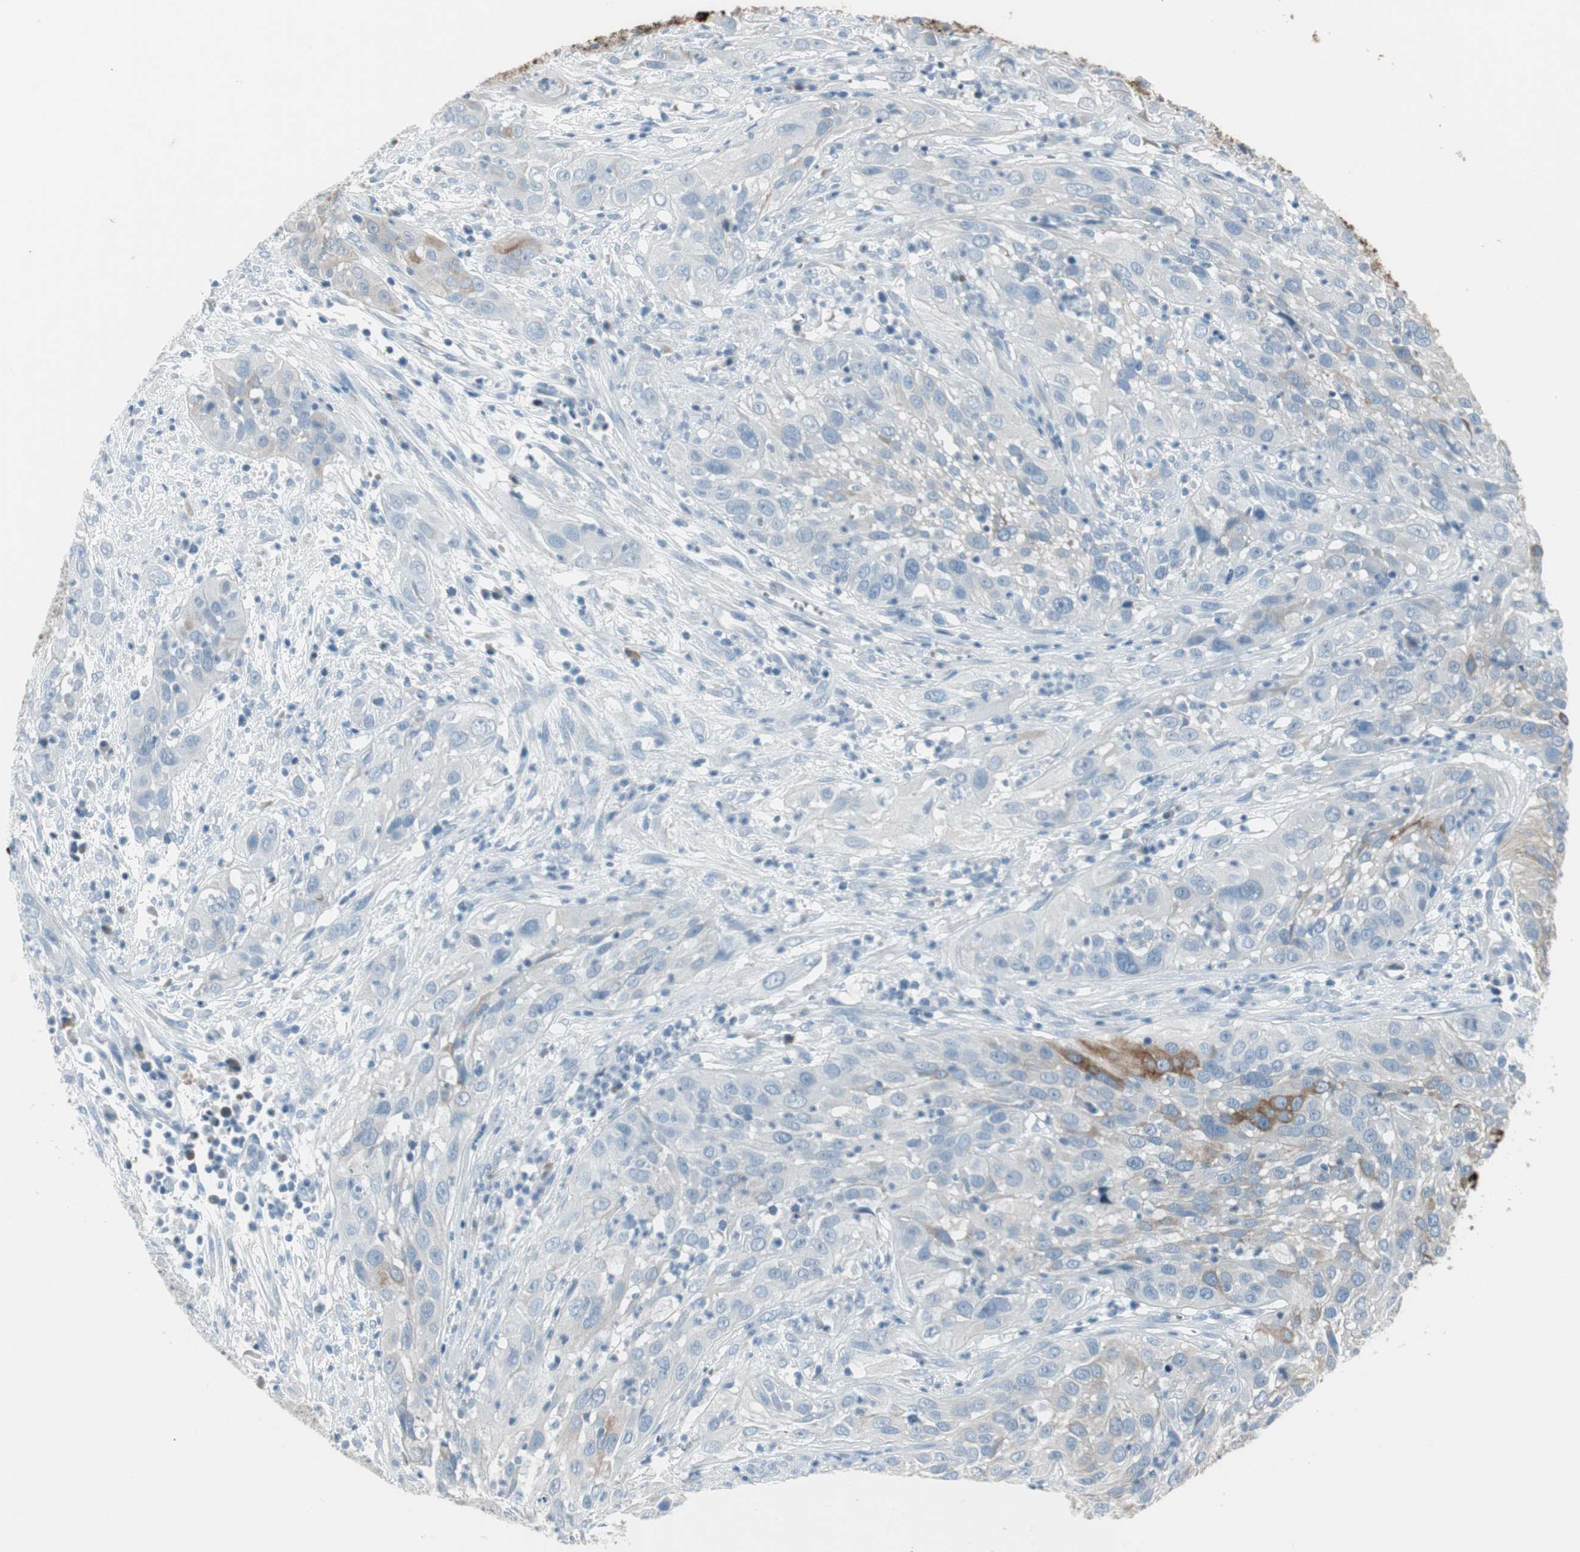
{"staining": {"intensity": "moderate", "quantity": "<25%", "location": "cytoplasmic/membranous"}, "tissue": "cervical cancer", "cell_type": "Tumor cells", "image_type": "cancer", "snomed": [{"axis": "morphology", "description": "Squamous cell carcinoma, NOS"}, {"axis": "topography", "description": "Cervix"}], "caption": "The photomicrograph exhibits a brown stain indicating the presence of a protein in the cytoplasmic/membranous of tumor cells in squamous cell carcinoma (cervical).", "gene": "AGR2", "patient": {"sex": "female", "age": 32}}